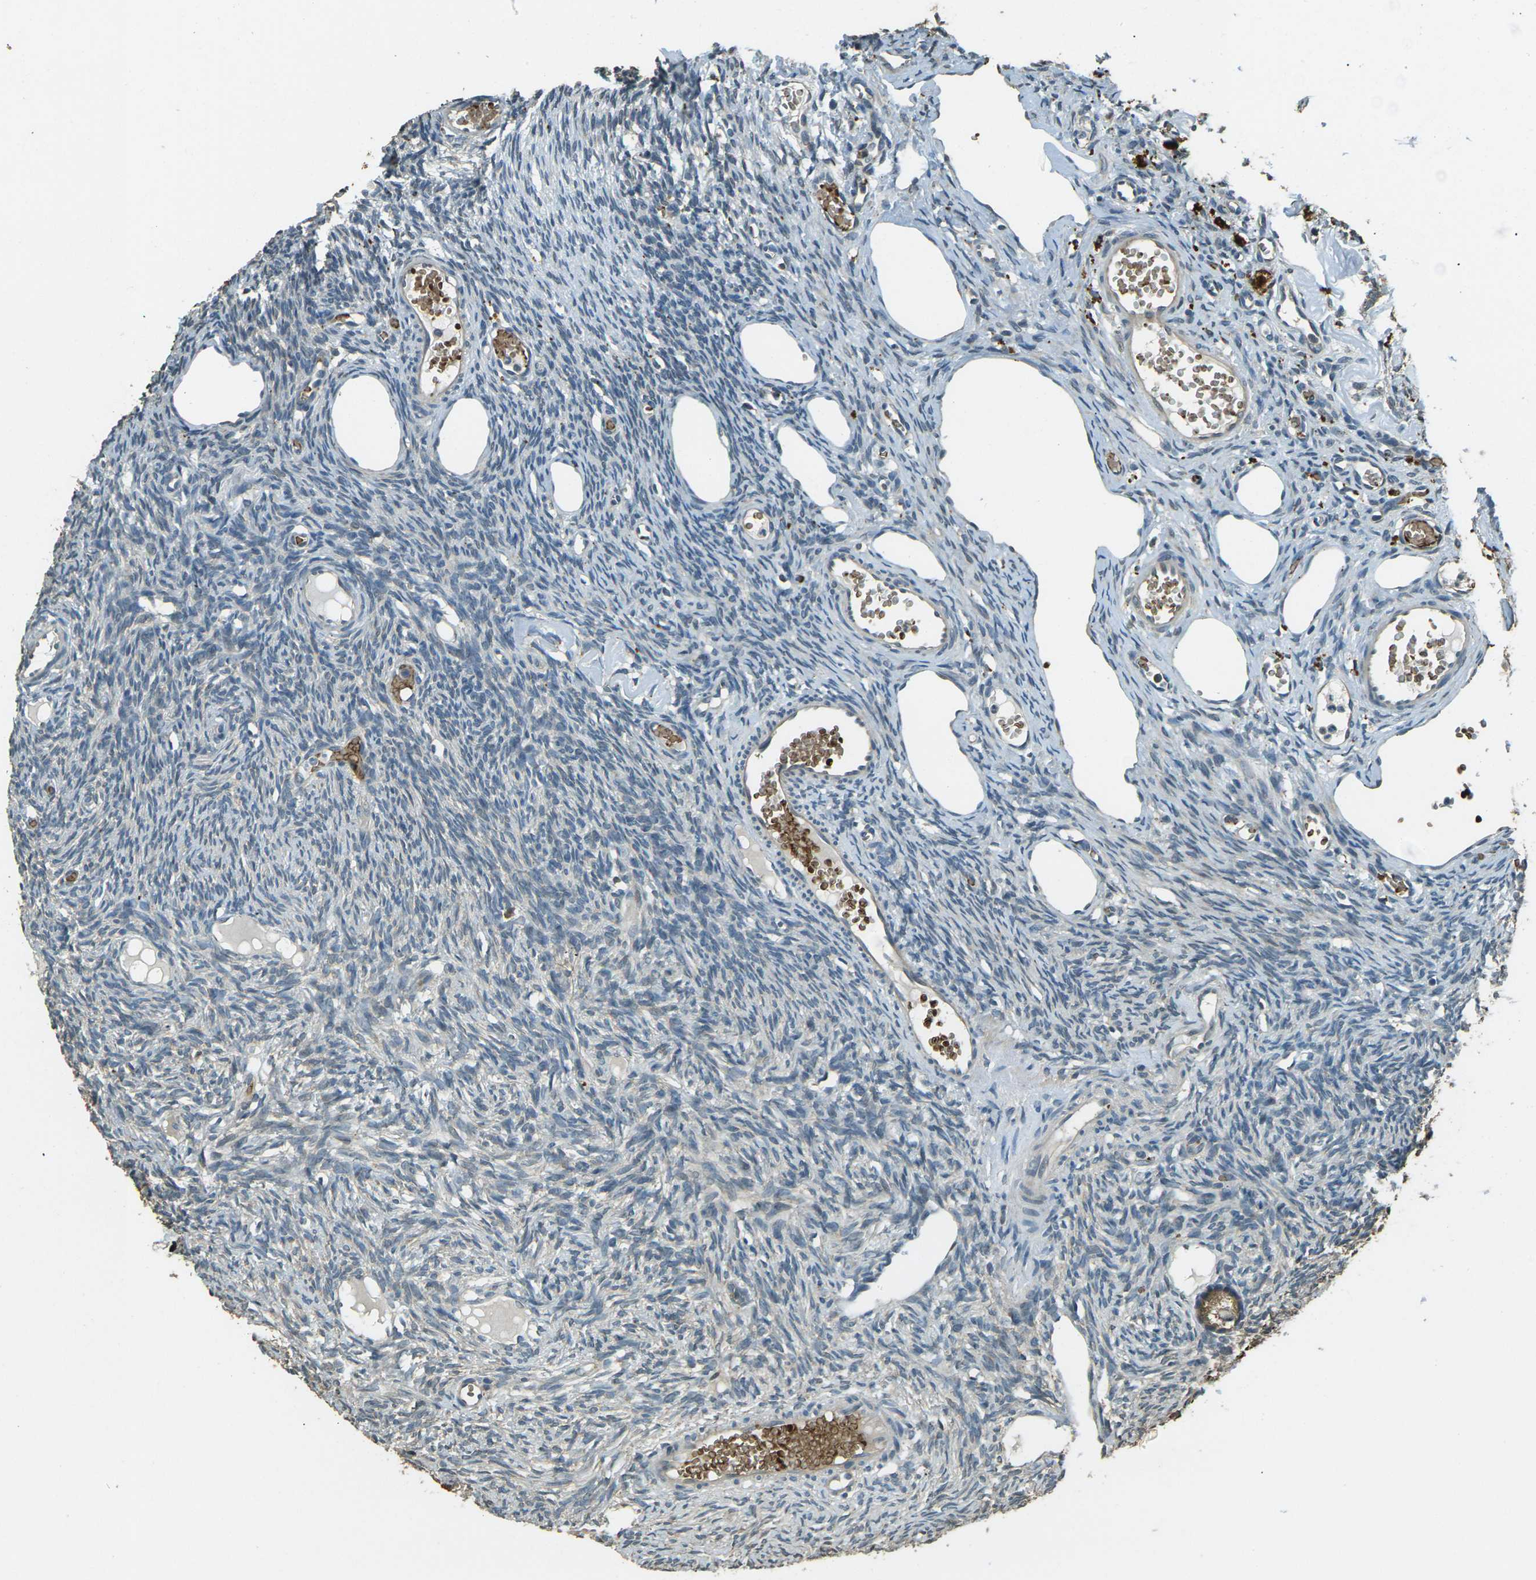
{"staining": {"intensity": "negative", "quantity": "none", "location": "none"}, "tissue": "ovary", "cell_type": "Ovarian stroma cells", "image_type": "normal", "snomed": [{"axis": "morphology", "description": "Normal tissue, NOS"}, {"axis": "topography", "description": "Ovary"}], "caption": "Immunohistochemical staining of benign human ovary demonstrates no significant staining in ovarian stroma cells.", "gene": "TOR1A", "patient": {"sex": "female", "age": 33}}